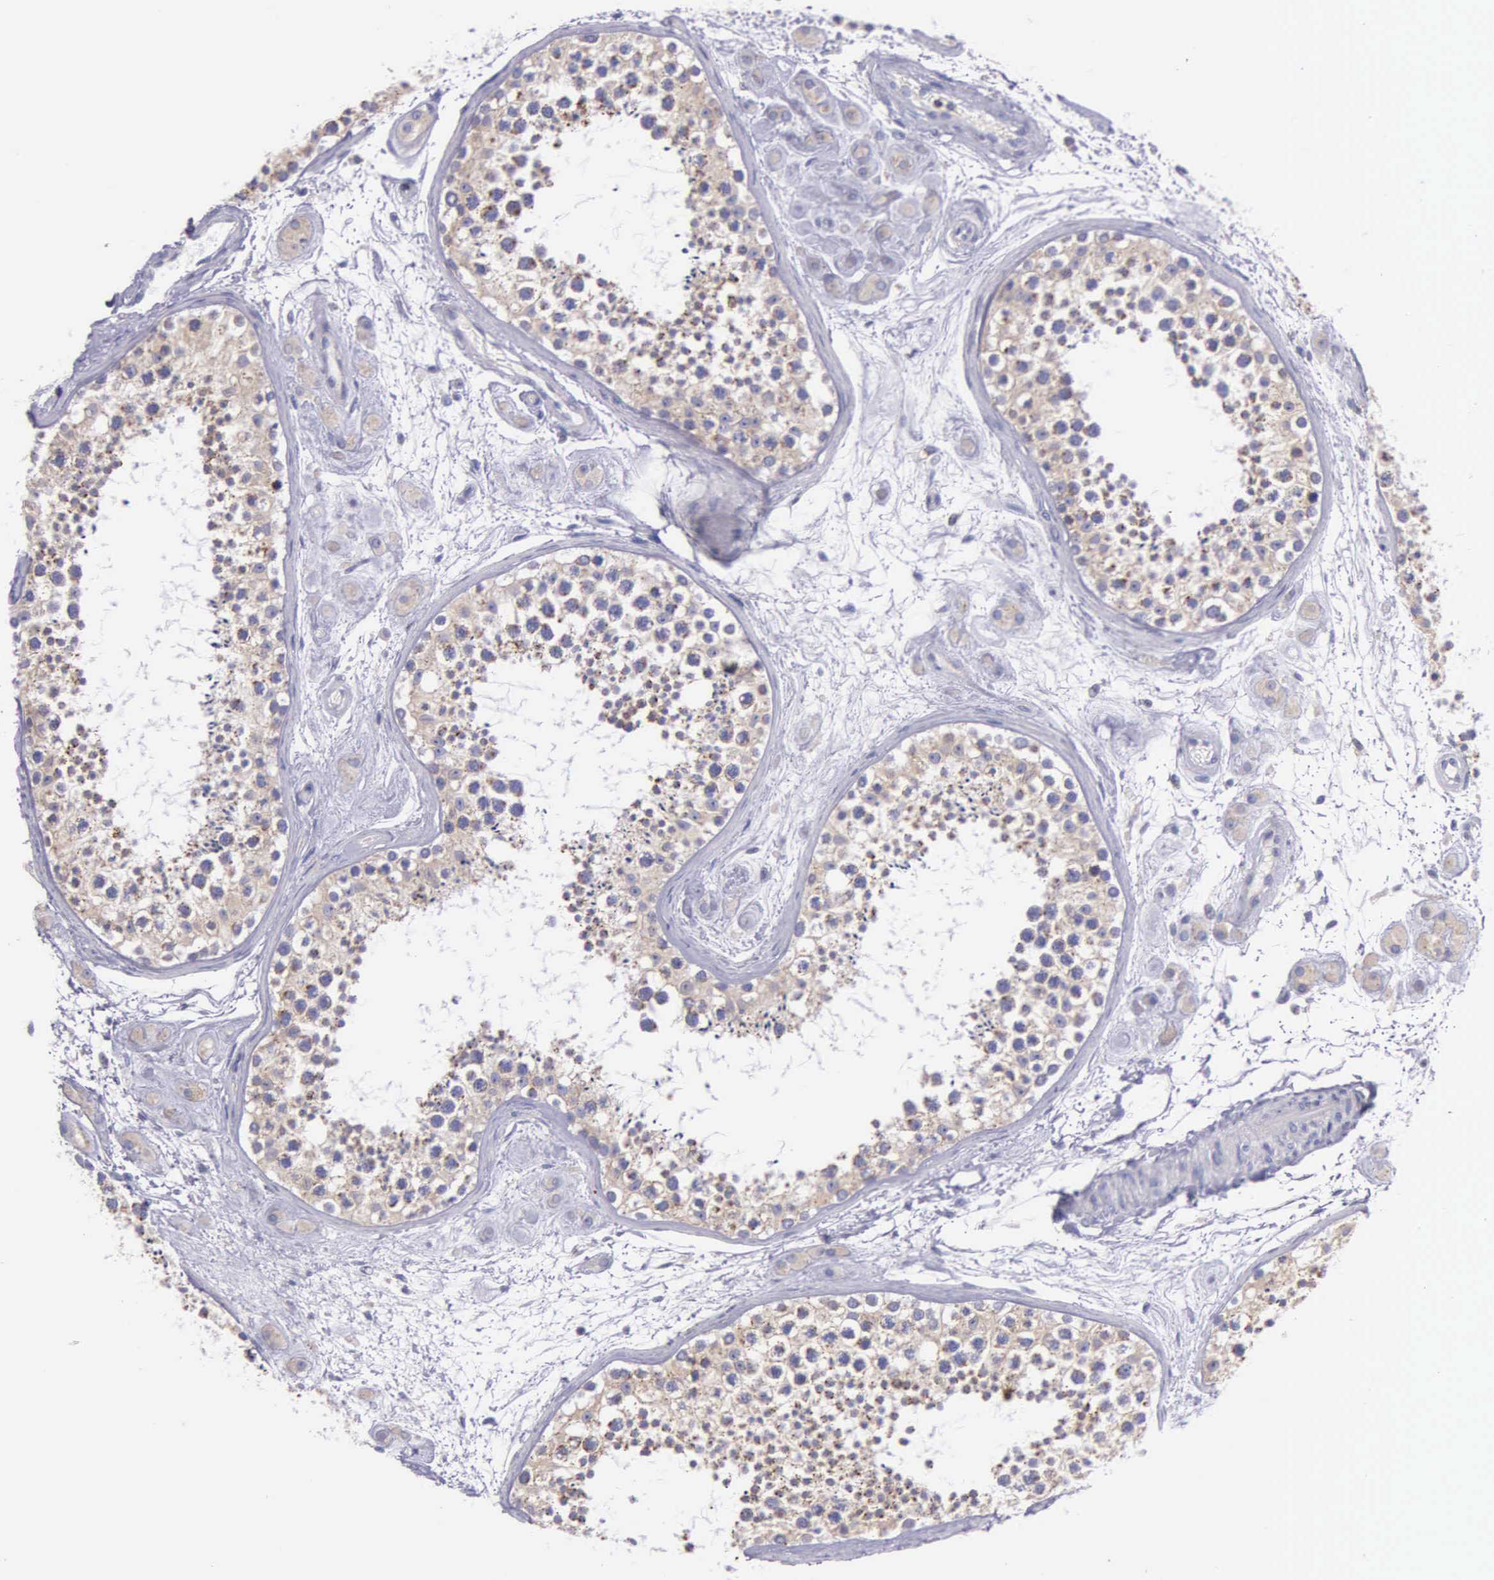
{"staining": {"intensity": "weak", "quantity": "25%-75%", "location": "cytoplasmic/membranous"}, "tissue": "testis", "cell_type": "Cells in seminiferous ducts", "image_type": "normal", "snomed": [{"axis": "morphology", "description": "Normal tissue, NOS"}, {"axis": "topography", "description": "Testis"}], "caption": "Protein positivity by IHC shows weak cytoplasmic/membranous positivity in approximately 25%-75% of cells in seminiferous ducts in normal testis. (IHC, brightfield microscopy, high magnification).", "gene": "CTAGE15", "patient": {"sex": "male", "age": 38}}